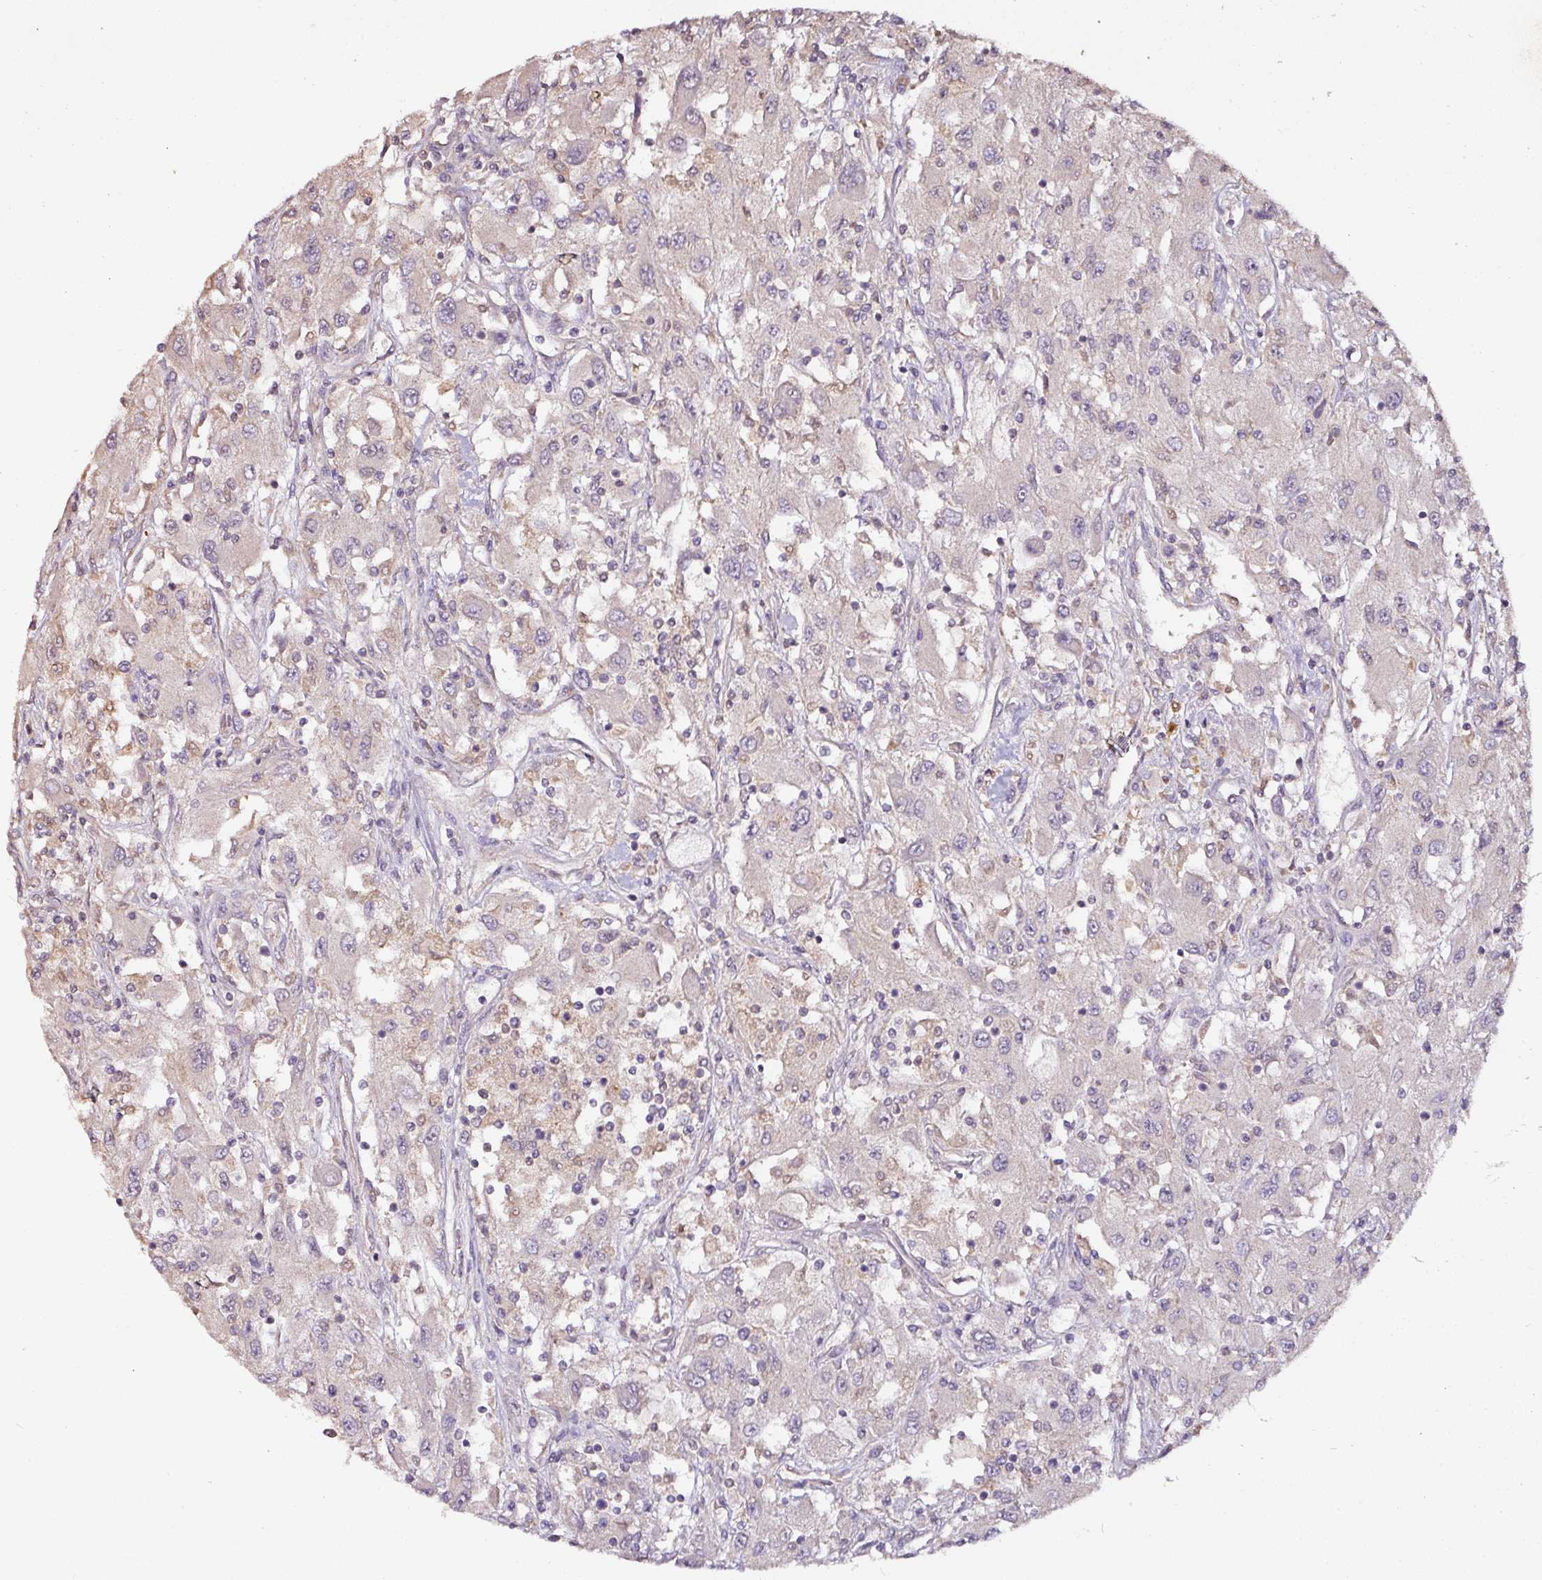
{"staining": {"intensity": "negative", "quantity": "none", "location": "none"}, "tissue": "renal cancer", "cell_type": "Tumor cells", "image_type": "cancer", "snomed": [{"axis": "morphology", "description": "Adenocarcinoma, NOS"}, {"axis": "topography", "description": "Kidney"}], "caption": "Immunohistochemistry (IHC) histopathology image of human renal cancer stained for a protein (brown), which shows no positivity in tumor cells. (Stains: DAB (3,3'-diaminobenzidine) IHC with hematoxylin counter stain, Microscopy: brightfield microscopy at high magnification).", "gene": "RPL38", "patient": {"sex": "female", "age": 67}}